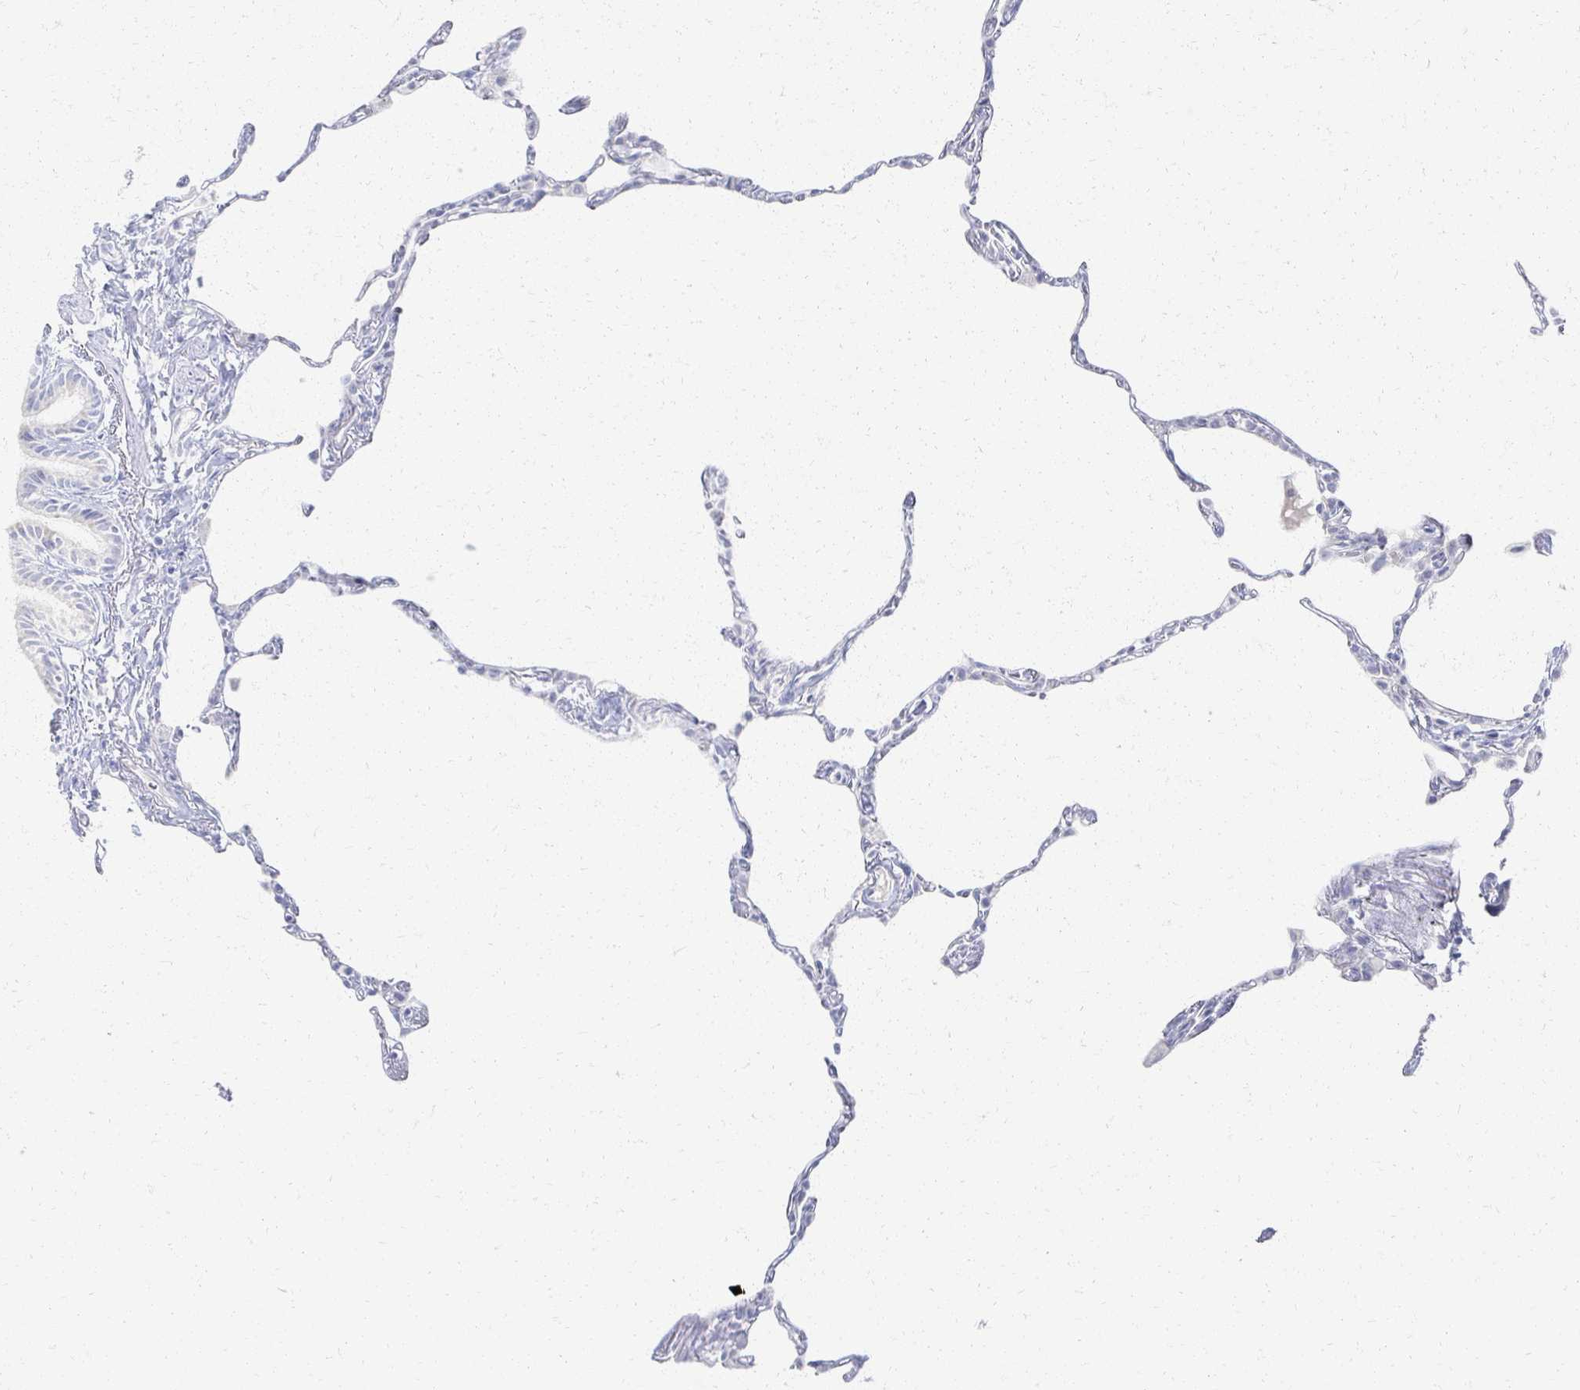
{"staining": {"intensity": "negative", "quantity": "none", "location": "none"}, "tissue": "lung", "cell_type": "Alveolar cells", "image_type": "normal", "snomed": [{"axis": "morphology", "description": "Normal tissue, NOS"}, {"axis": "topography", "description": "Lung"}], "caption": "This is a histopathology image of immunohistochemistry (IHC) staining of unremarkable lung, which shows no positivity in alveolar cells. (Brightfield microscopy of DAB IHC at high magnification).", "gene": "PRR20A", "patient": {"sex": "female", "age": 57}}